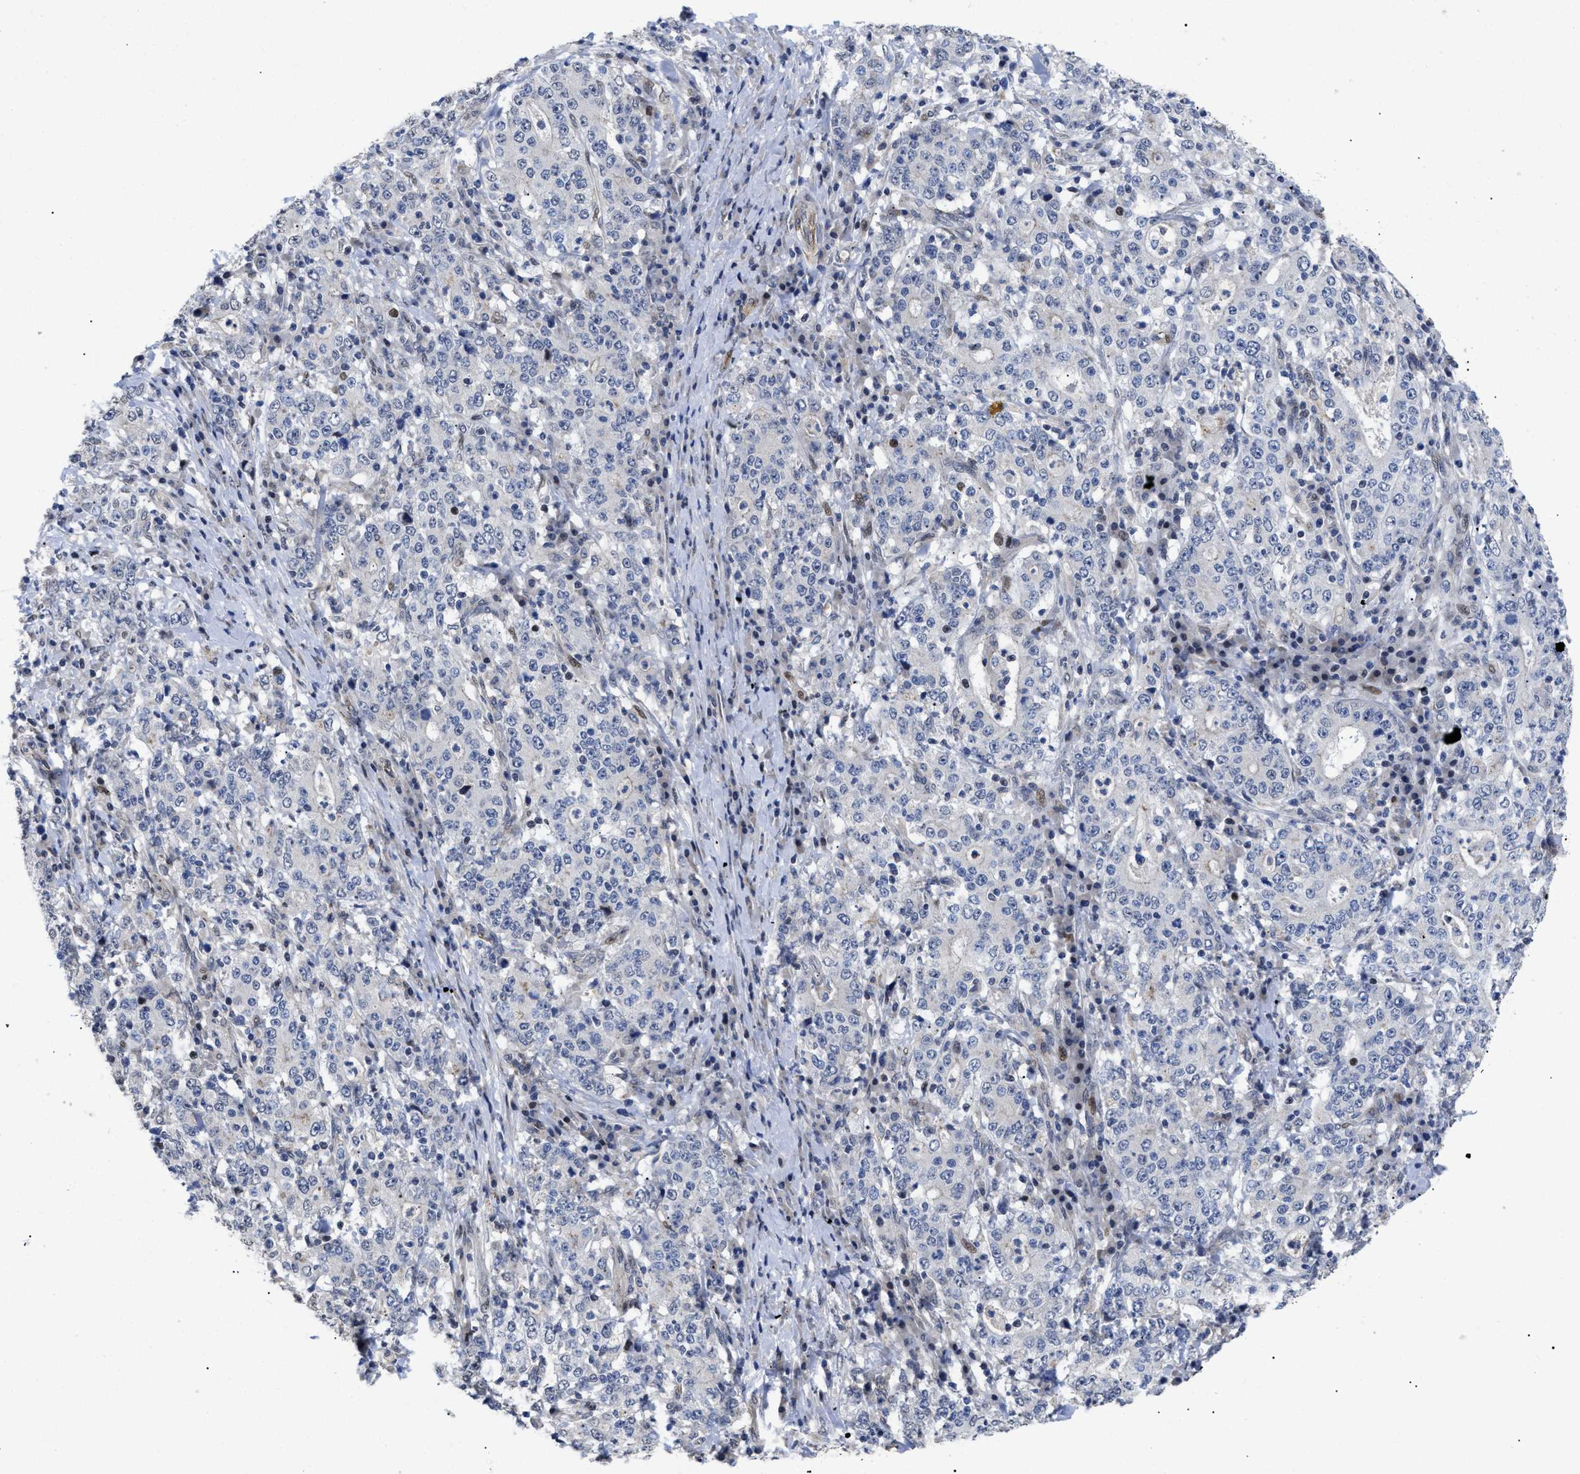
{"staining": {"intensity": "weak", "quantity": "<25%", "location": "cytoplasmic/membranous"}, "tissue": "stomach cancer", "cell_type": "Tumor cells", "image_type": "cancer", "snomed": [{"axis": "morphology", "description": "Normal tissue, NOS"}, {"axis": "morphology", "description": "Adenocarcinoma, NOS"}, {"axis": "topography", "description": "Stomach, upper"}, {"axis": "topography", "description": "Stomach"}], "caption": "The photomicrograph displays no significant positivity in tumor cells of stomach cancer (adenocarcinoma).", "gene": "SFXN5", "patient": {"sex": "male", "age": 59}}